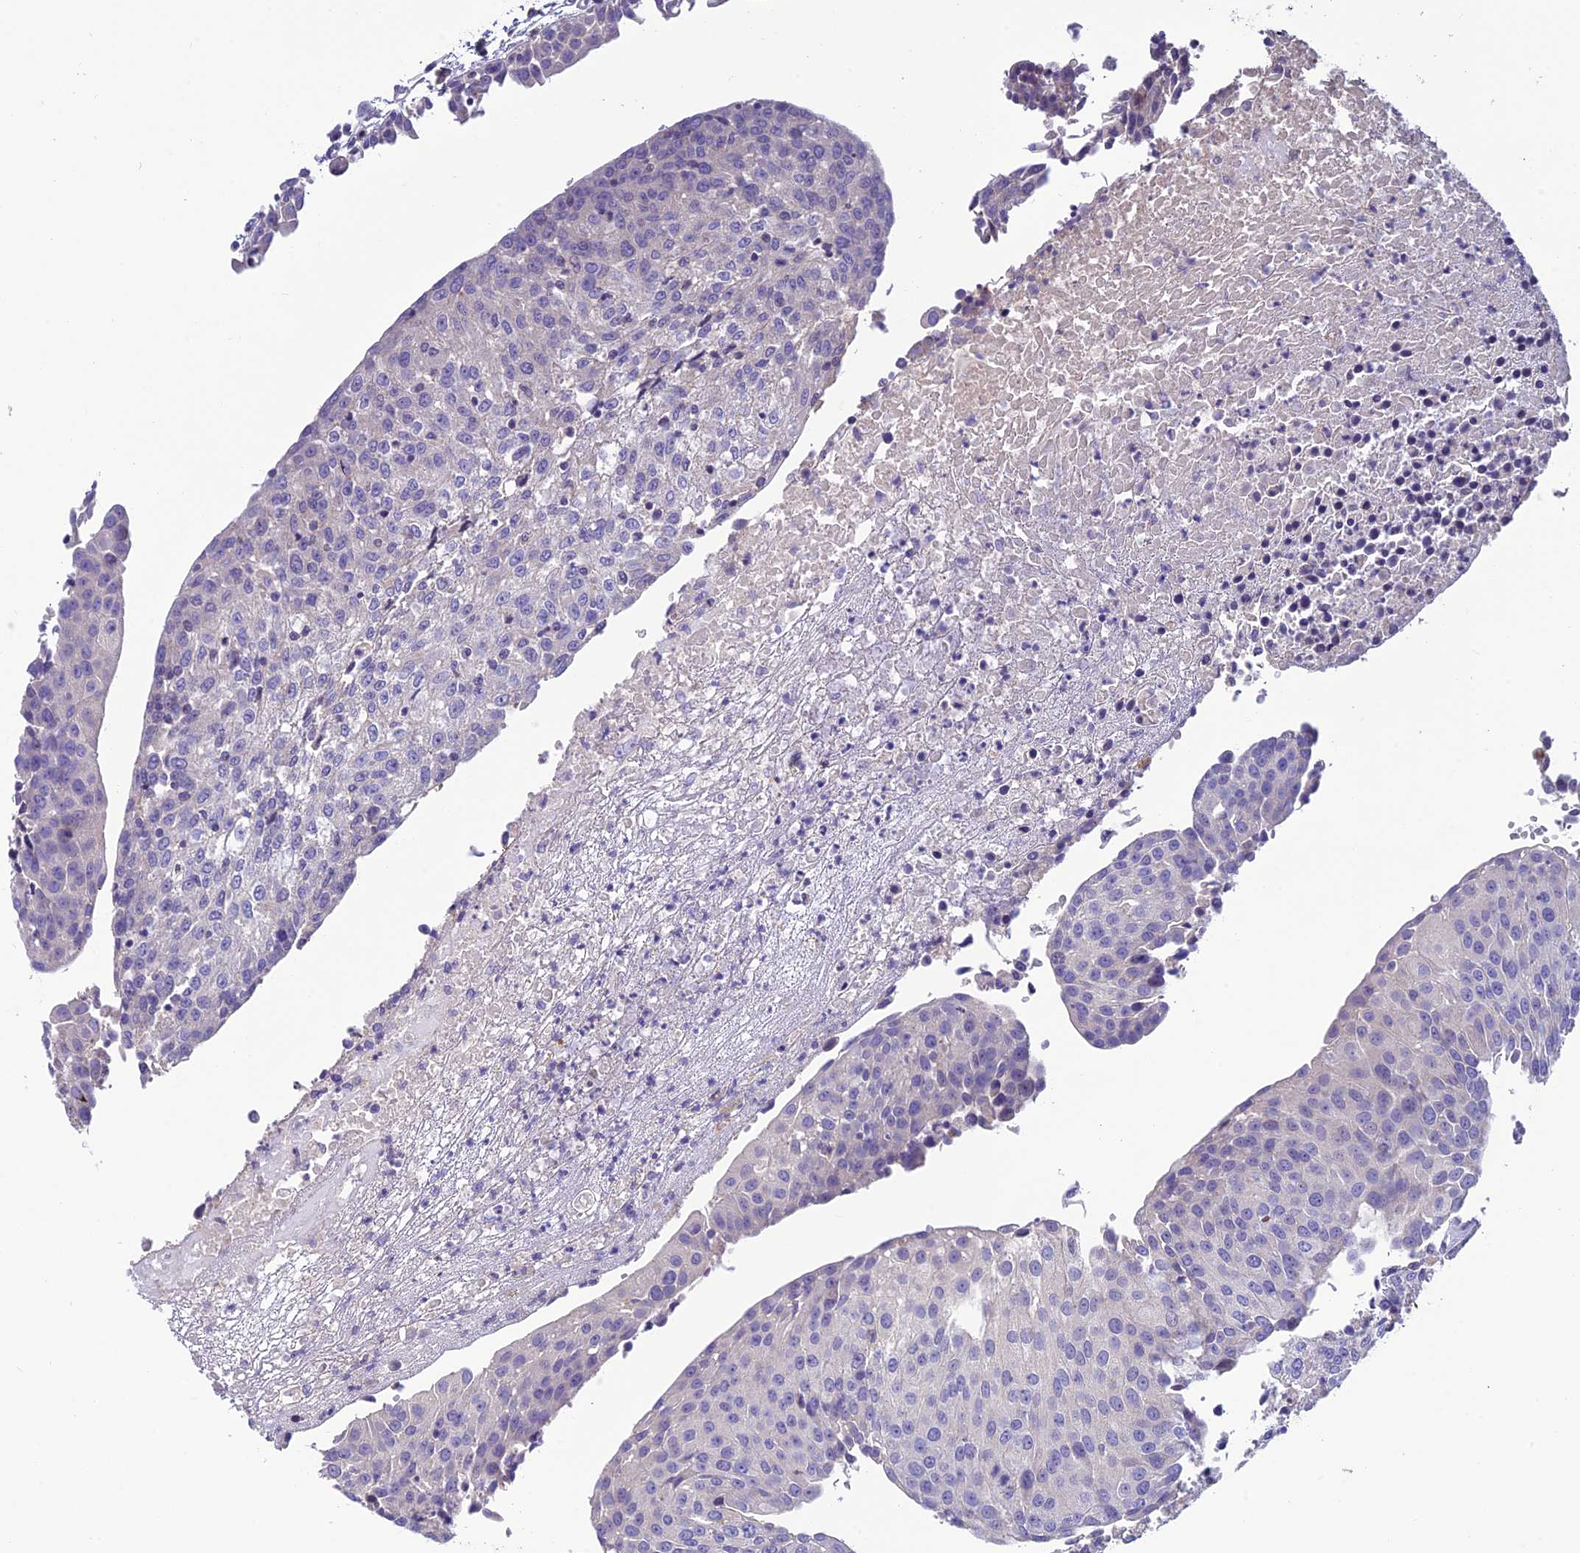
{"staining": {"intensity": "negative", "quantity": "none", "location": "none"}, "tissue": "urothelial cancer", "cell_type": "Tumor cells", "image_type": "cancer", "snomed": [{"axis": "morphology", "description": "Urothelial carcinoma, High grade"}, {"axis": "topography", "description": "Urinary bladder"}], "caption": "Photomicrograph shows no protein expression in tumor cells of high-grade urothelial carcinoma tissue.", "gene": "FAM178B", "patient": {"sex": "female", "age": 85}}